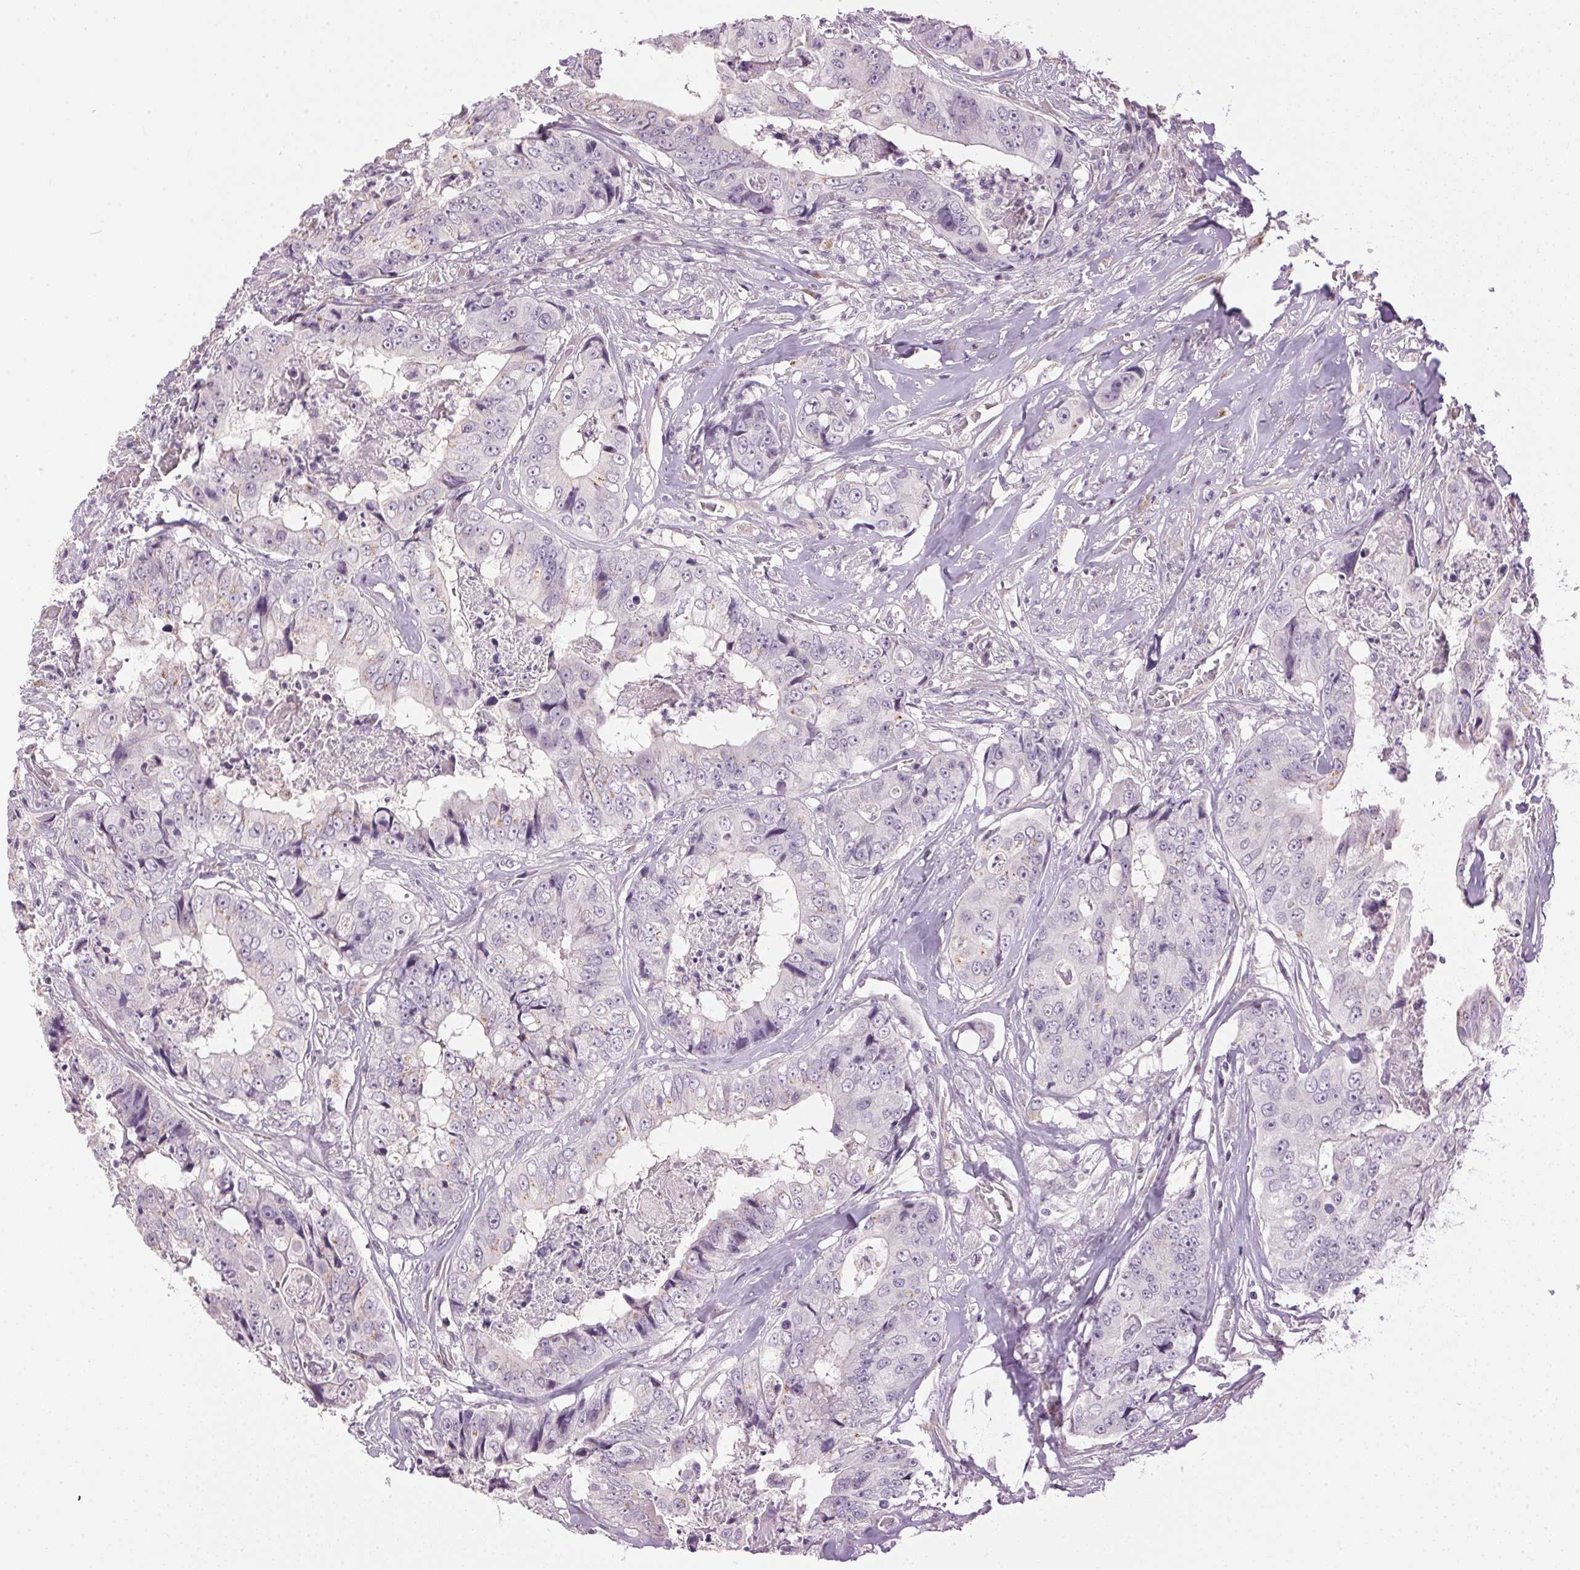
{"staining": {"intensity": "negative", "quantity": "none", "location": "none"}, "tissue": "colorectal cancer", "cell_type": "Tumor cells", "image_type": "cancer", "snomed": [{"axis": "morphology", "description": "Adenocarcinoma, NOS"}, {"axis": "topography", "description": "Rectum"}], "caption": "This is an IHC histopathology image of colorectal cancer. There is no expression in tumor cells.", "gene": "GOLPH3", "patient": {"sex": "female", "age": 62}}